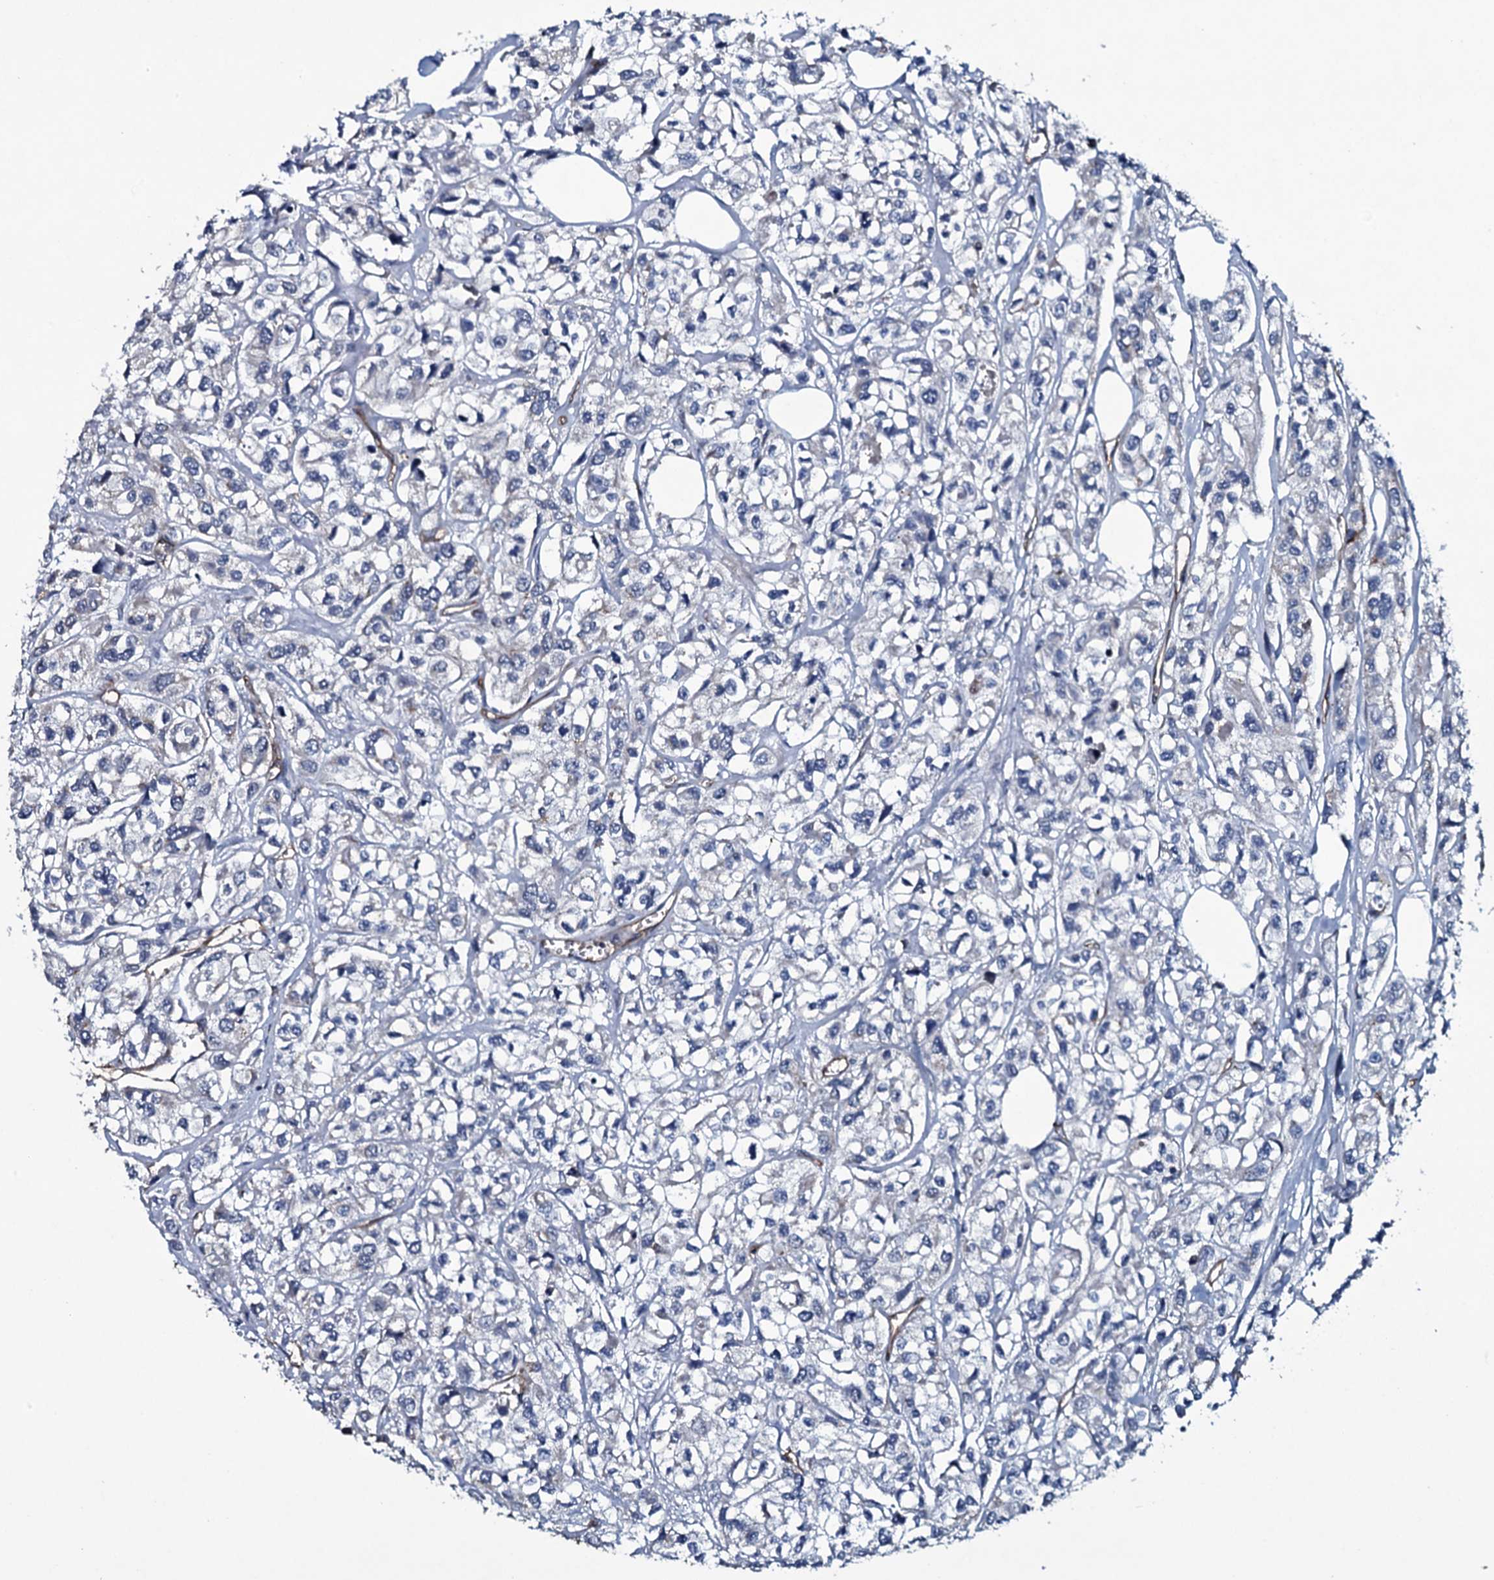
{"staining": {"intensity": "negative", "quantity": "none", "location": "none"}, "tissue": "urothelial cancer", "cell_type": "Tumor cells", "image_type": "cancer", "snomed": [{"axis": "morphology", "description": "Urothelial carcinoma, High grade"}, {"axis": "topography", "description": "Urinary bladder"}], "caption": "Tumor cells show no significant protein expression in urothelial cancer. The staining was performed using DAB (3,3'-diaminobenzidine) to visualize the protein expression in brown, while the nuclei were stained in blue with hematoxylin (Magnification: 20x).", "gene": "CLEC14A", "patient": {"sex": "male", "age": 67}}